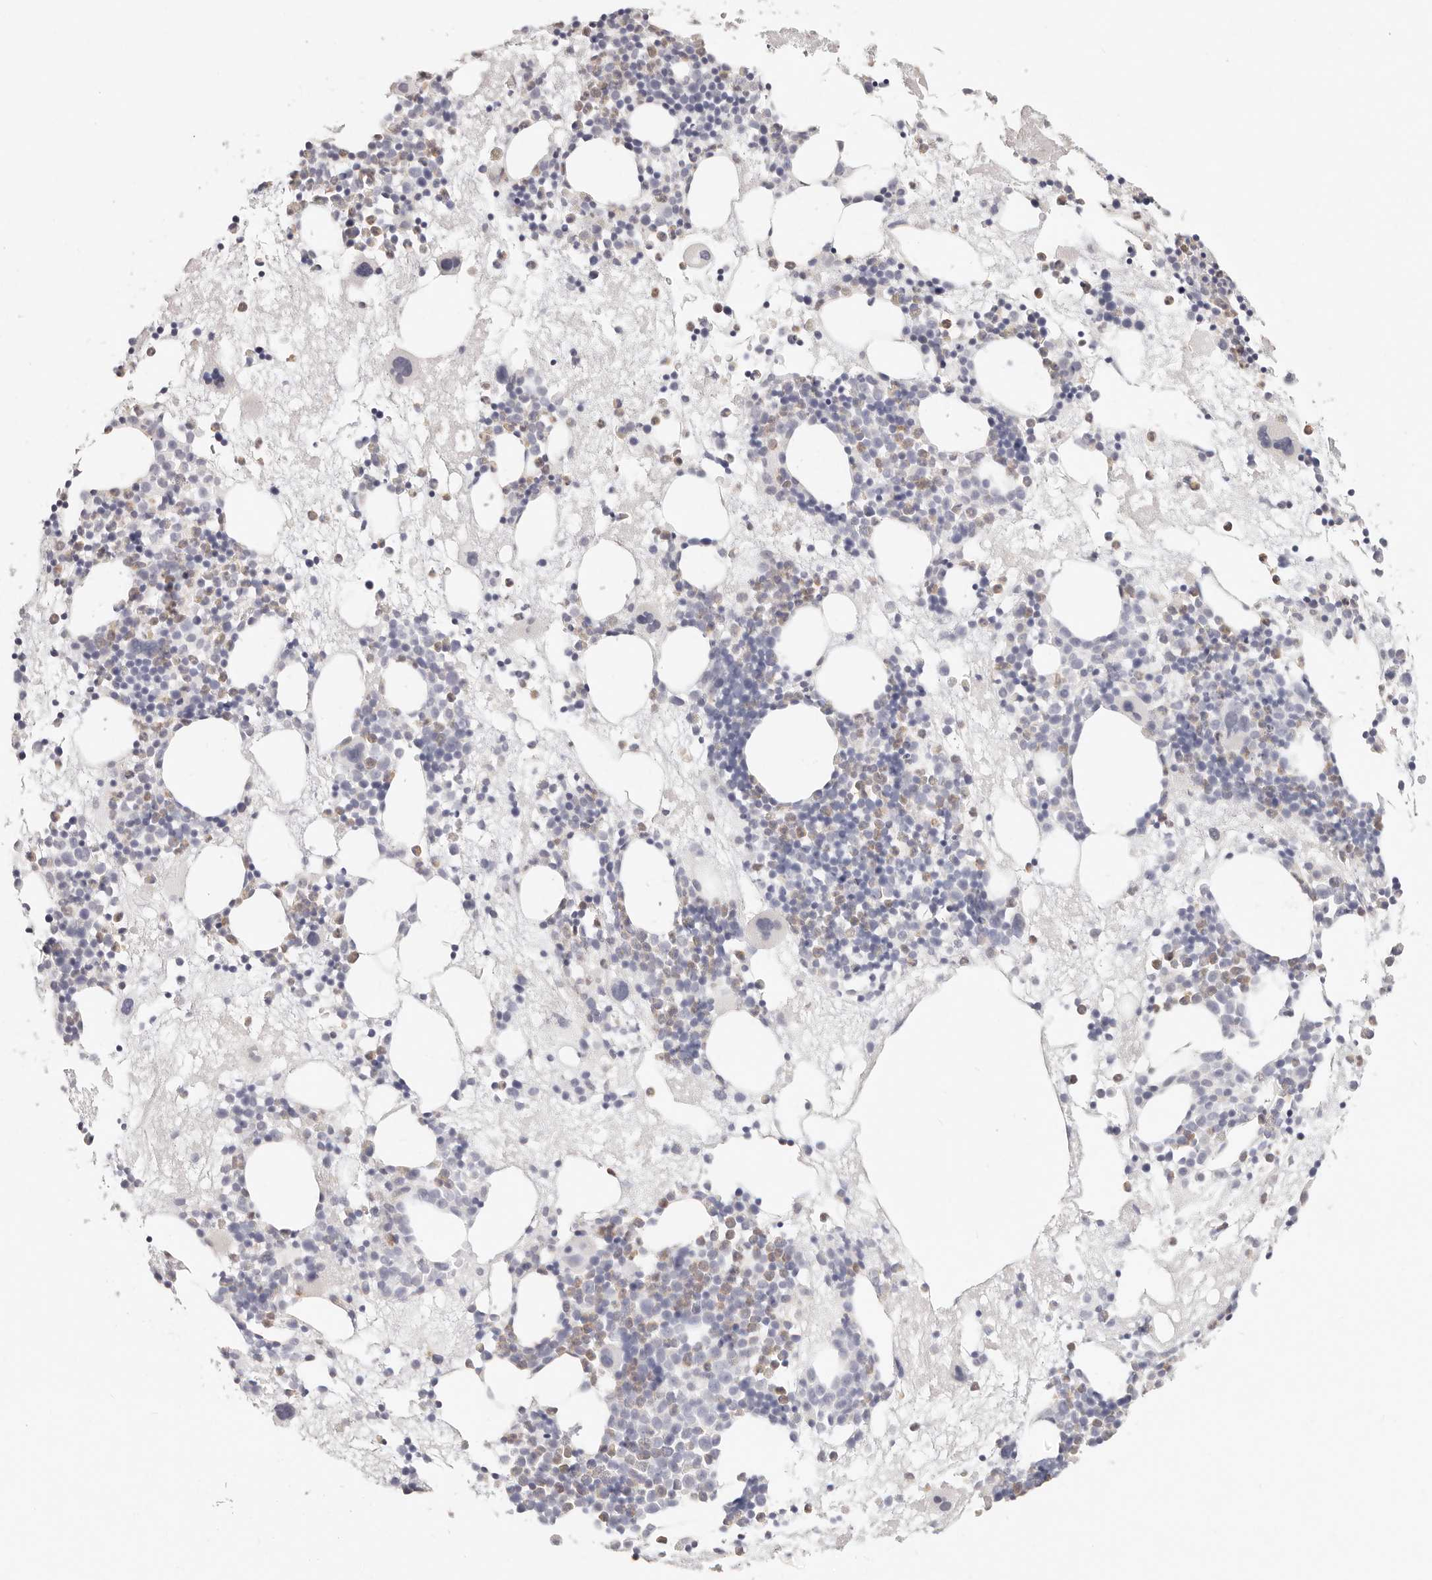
{"staining": {"intensity": "weak", "quantity": "<25%", "location": "cytoplasmic/membranous"}, "tissue": "bone marrow", "cell_type": "Hematopoietic cells", "image_type": "normal", "snomed": [{"axis": "morphology", "description": "Normal tissue, NOS"}, {"axis": "topography", "description": "Bone marrow"}], "caption": "The micrograph exhibits no staining of hematopoietic cells in normal bone marrow.", "gene": "ASCL1", "patient": {"sex": "male", "age": 50}}